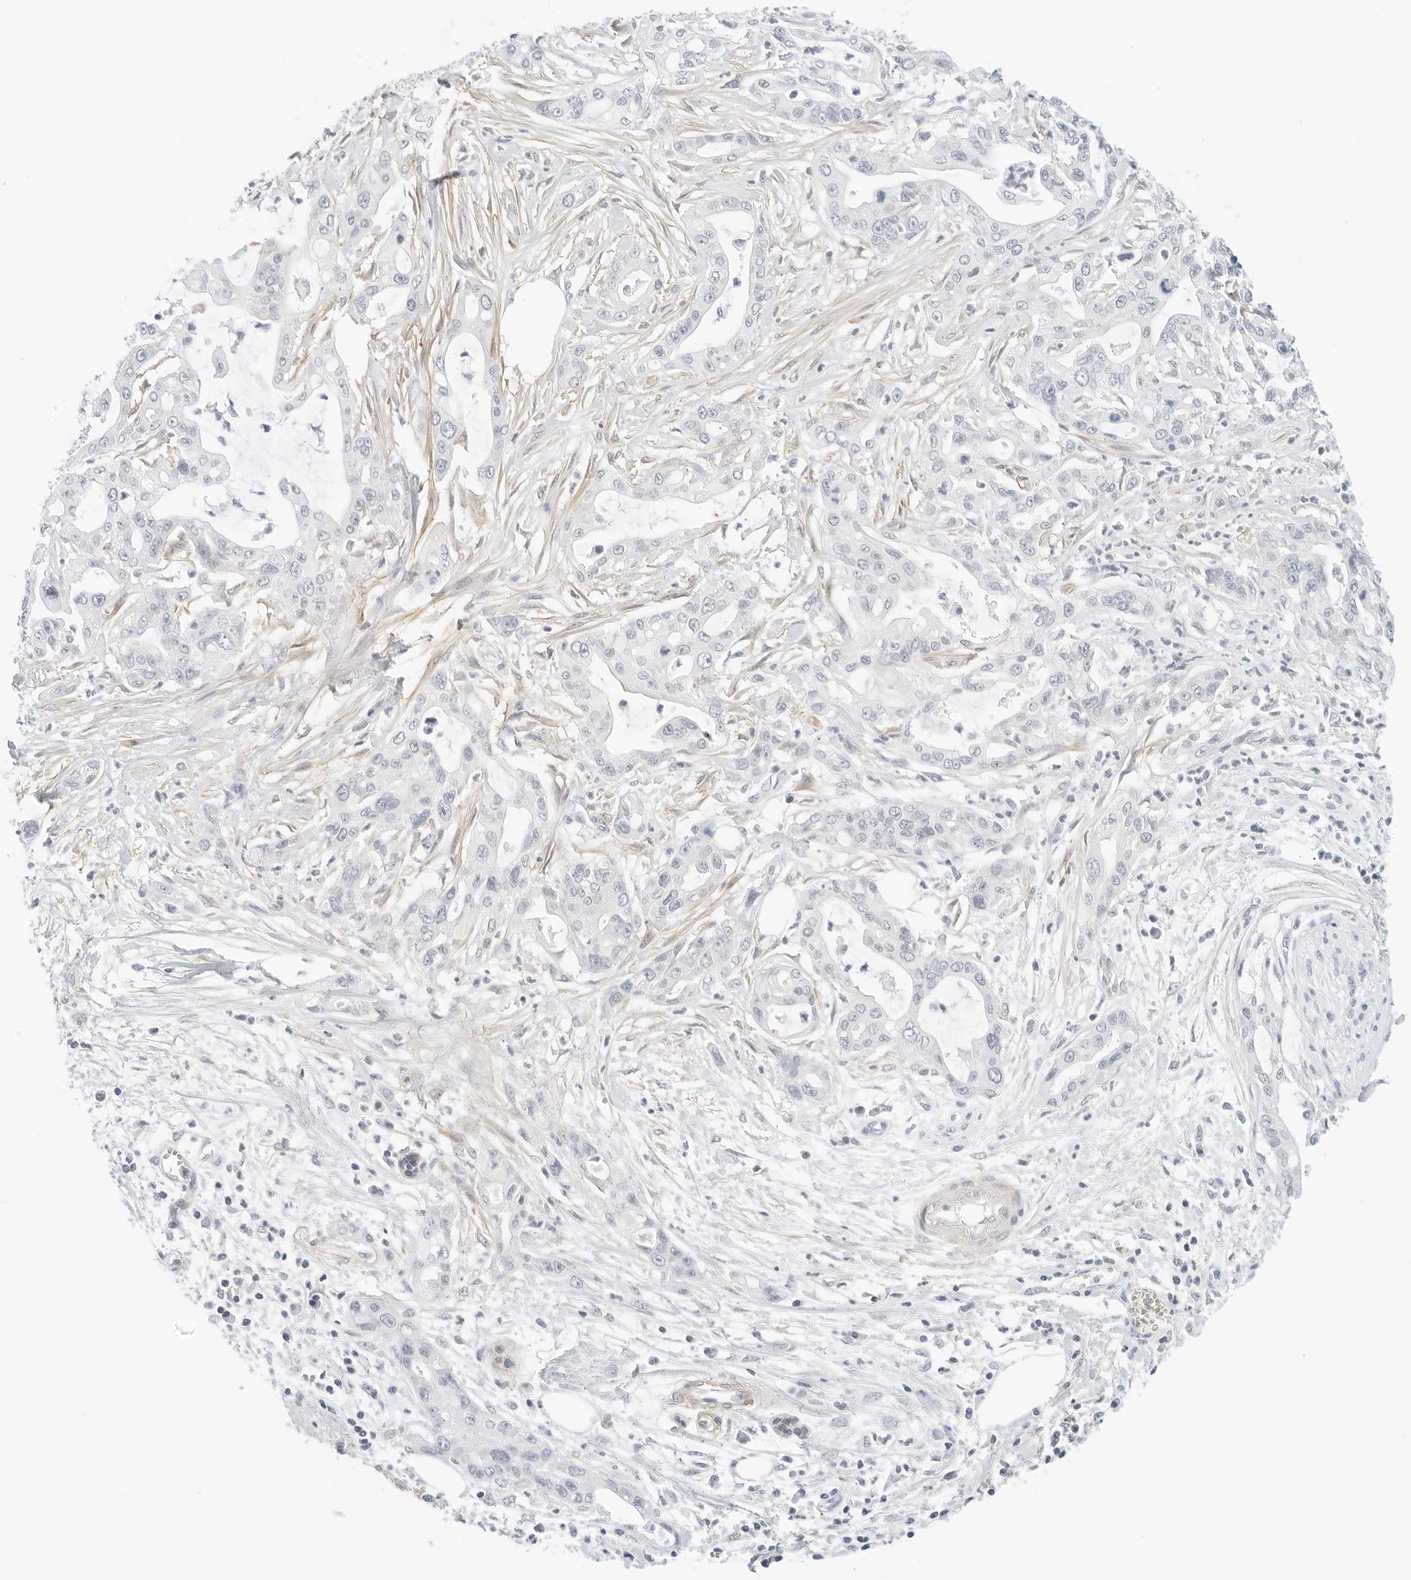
{"staining": {"intensity": "negative", "quantity": "none", "location": "none"}, "tissue": "pancreatic cancer", "cell_type": "Tumor cells", "image_type": "cancer", "snomed": [{"axis": "morphology", "description": "Adenocarcinoma, NOS"}, {"axis": "topography", "description": "Pancreas"}], "caption": "Immunohistochemical staining of human adenocarcinoma (pancreatic) reveals no significant positivity in tumor cells.", "gene": "PKDCC", "patient": {"sex": "male", "age": 68}}